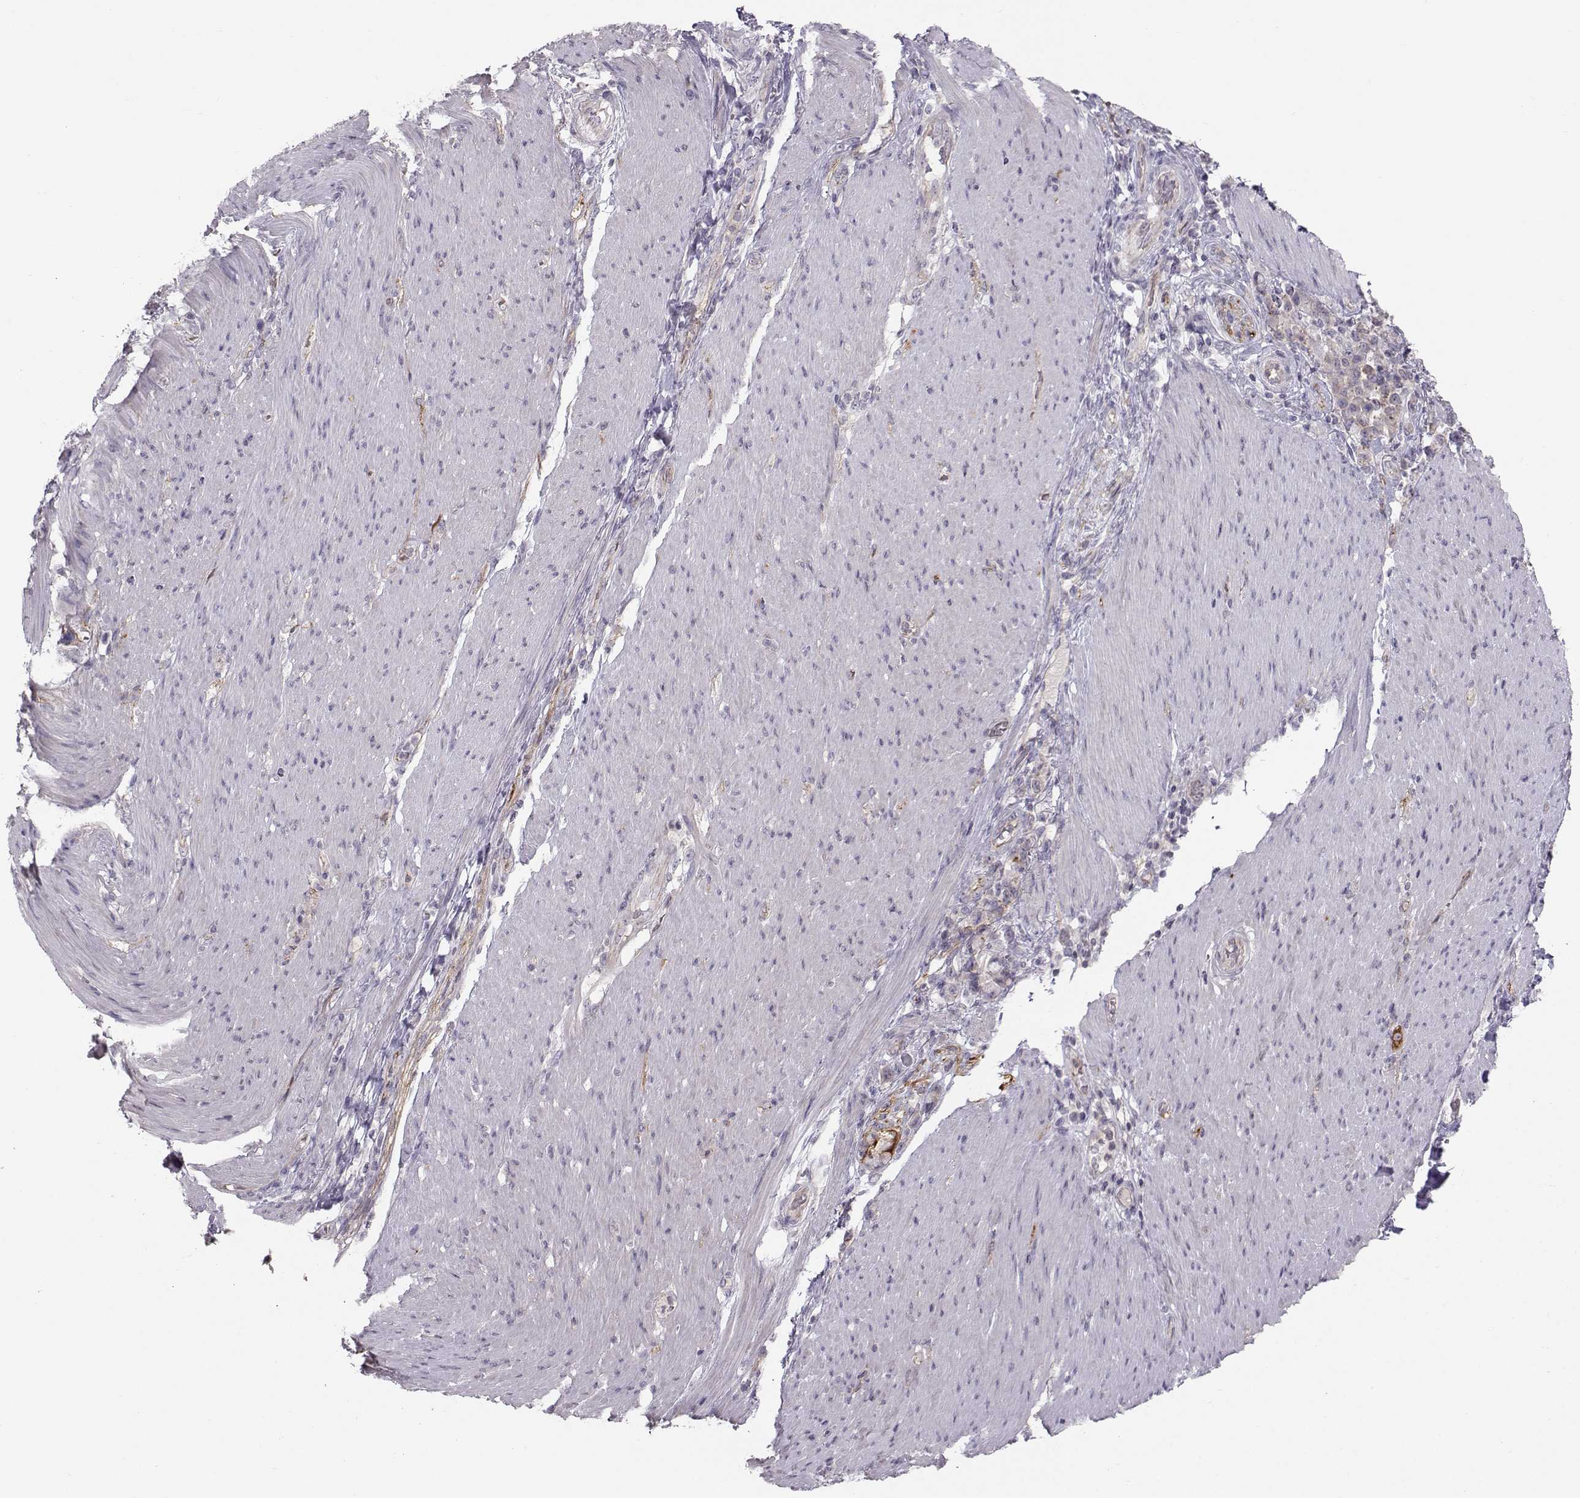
{"staining": {"intensity": "moderate", "quantity": "<25%", "location": "cytoplasmic/membranous"}, "tissue": "stomach cancer", "cell_type": "Tumor cells", "image_type": "cancer", "snomed": [{"axis": "morphology", "description": "Adenocarcinoma, NOS"}, {"axis": "topography", "description": "Stomach"}], "caption": "IHC (DAB (3,3'-diaminobenzidine)) staining of human stomach cancer (adenocarcinoma) exhibits moderate cytoplasmic/membranous protein positivity in about <25% of tumor cells.", "gene": "MAST1", "patient": {"sex": "female", "age": 79}}